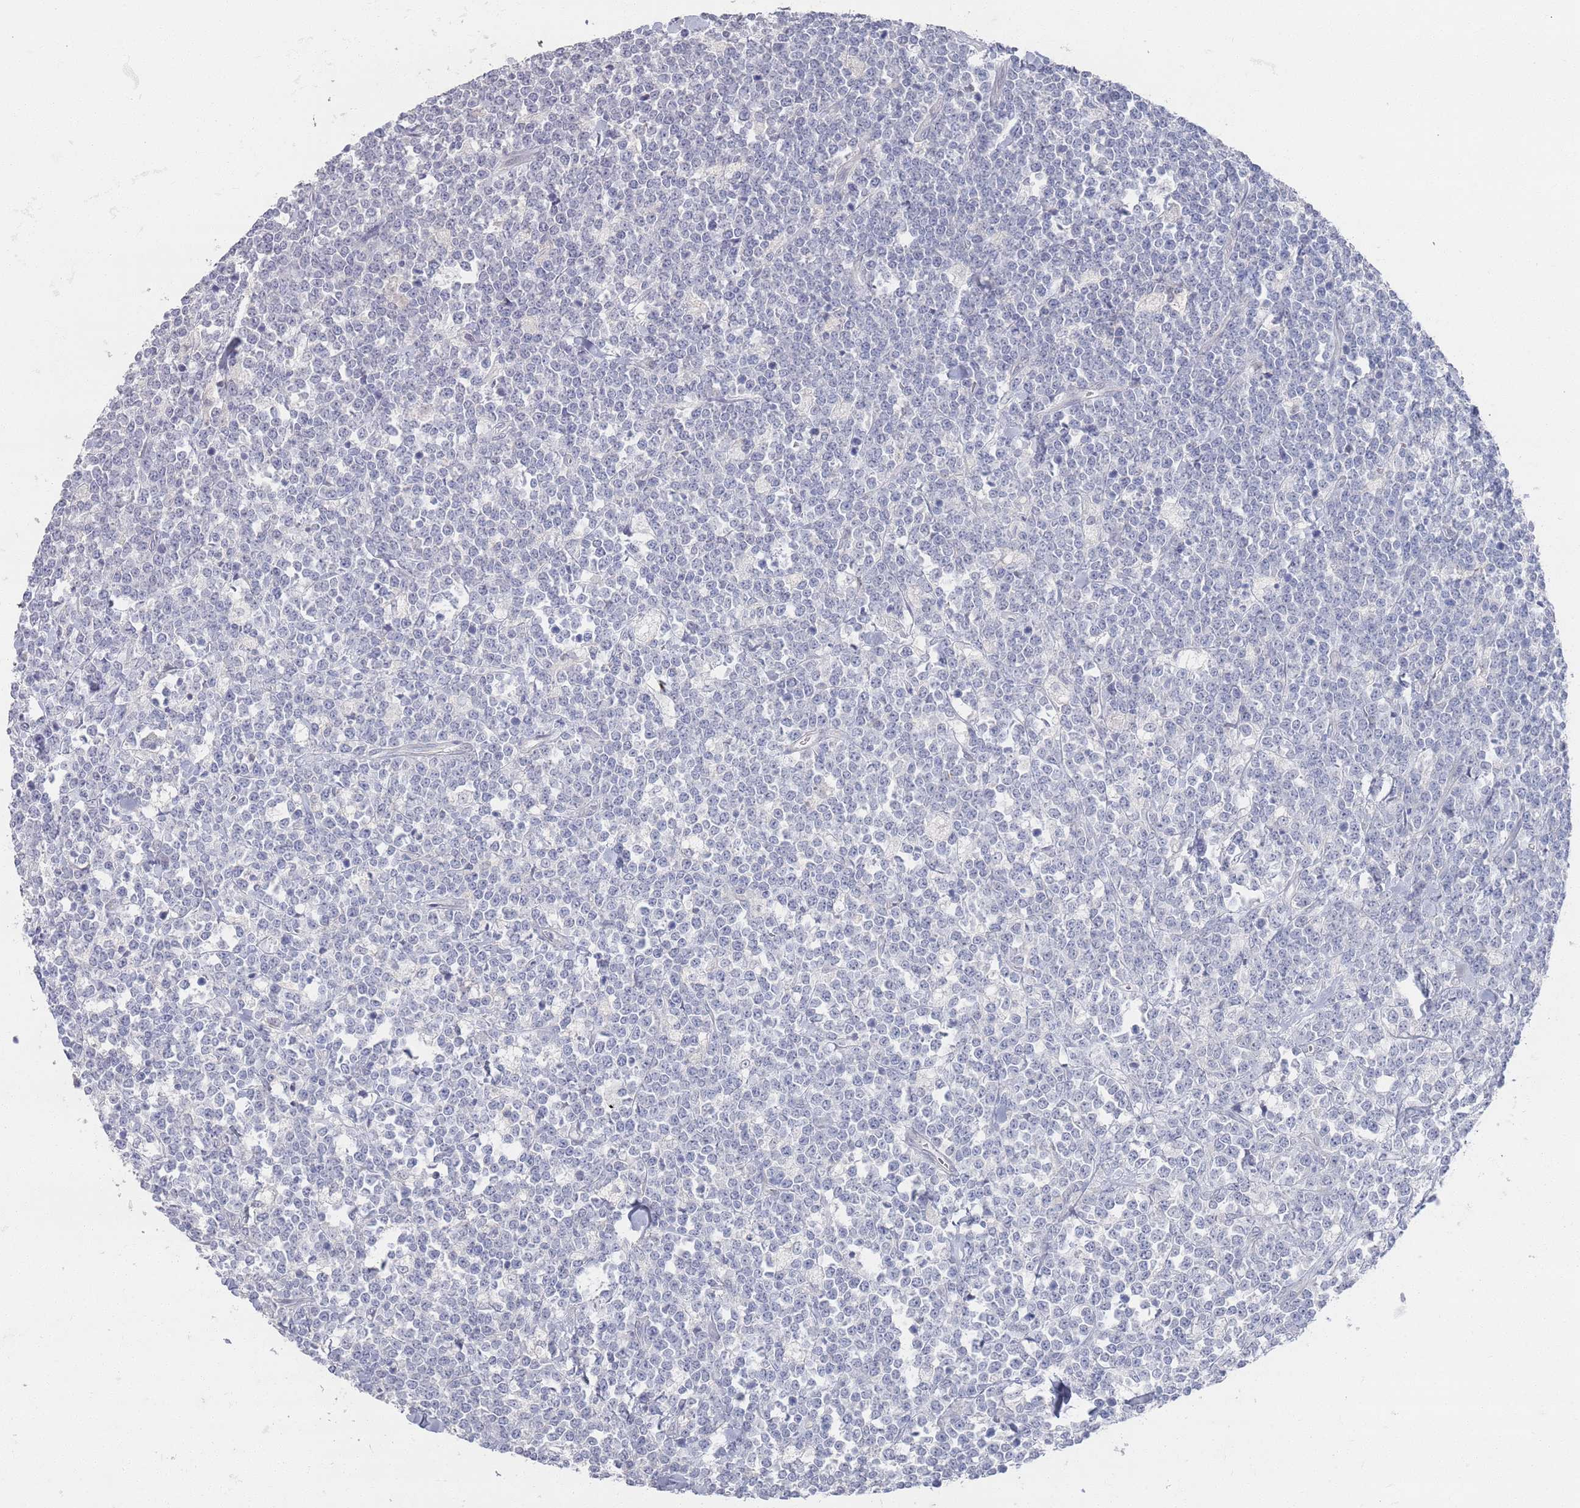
{"staining": {"intensity": "negative", "quantity": "none", "location": "none"}, "tissue": "lymphoma", "cell_type": "Tumor cells", "image_type": "cancer", "snomed": [{"axis": "morphology", "description": "Malignant lymphoma, non-Hodgkin's type, High grade"}, {"axis": "topography", "description": "Small intestine"}], "caption": "Tumor cells are negative for brown protein staining in malignant lymphoma, non-Hodgkin's type (high-grade). (Brightfield microscopy of DAB immunohistochemistry (IHC) at high magnification).", "gene": "PROM2", "patient": {"sex": "male", "age": 8}}